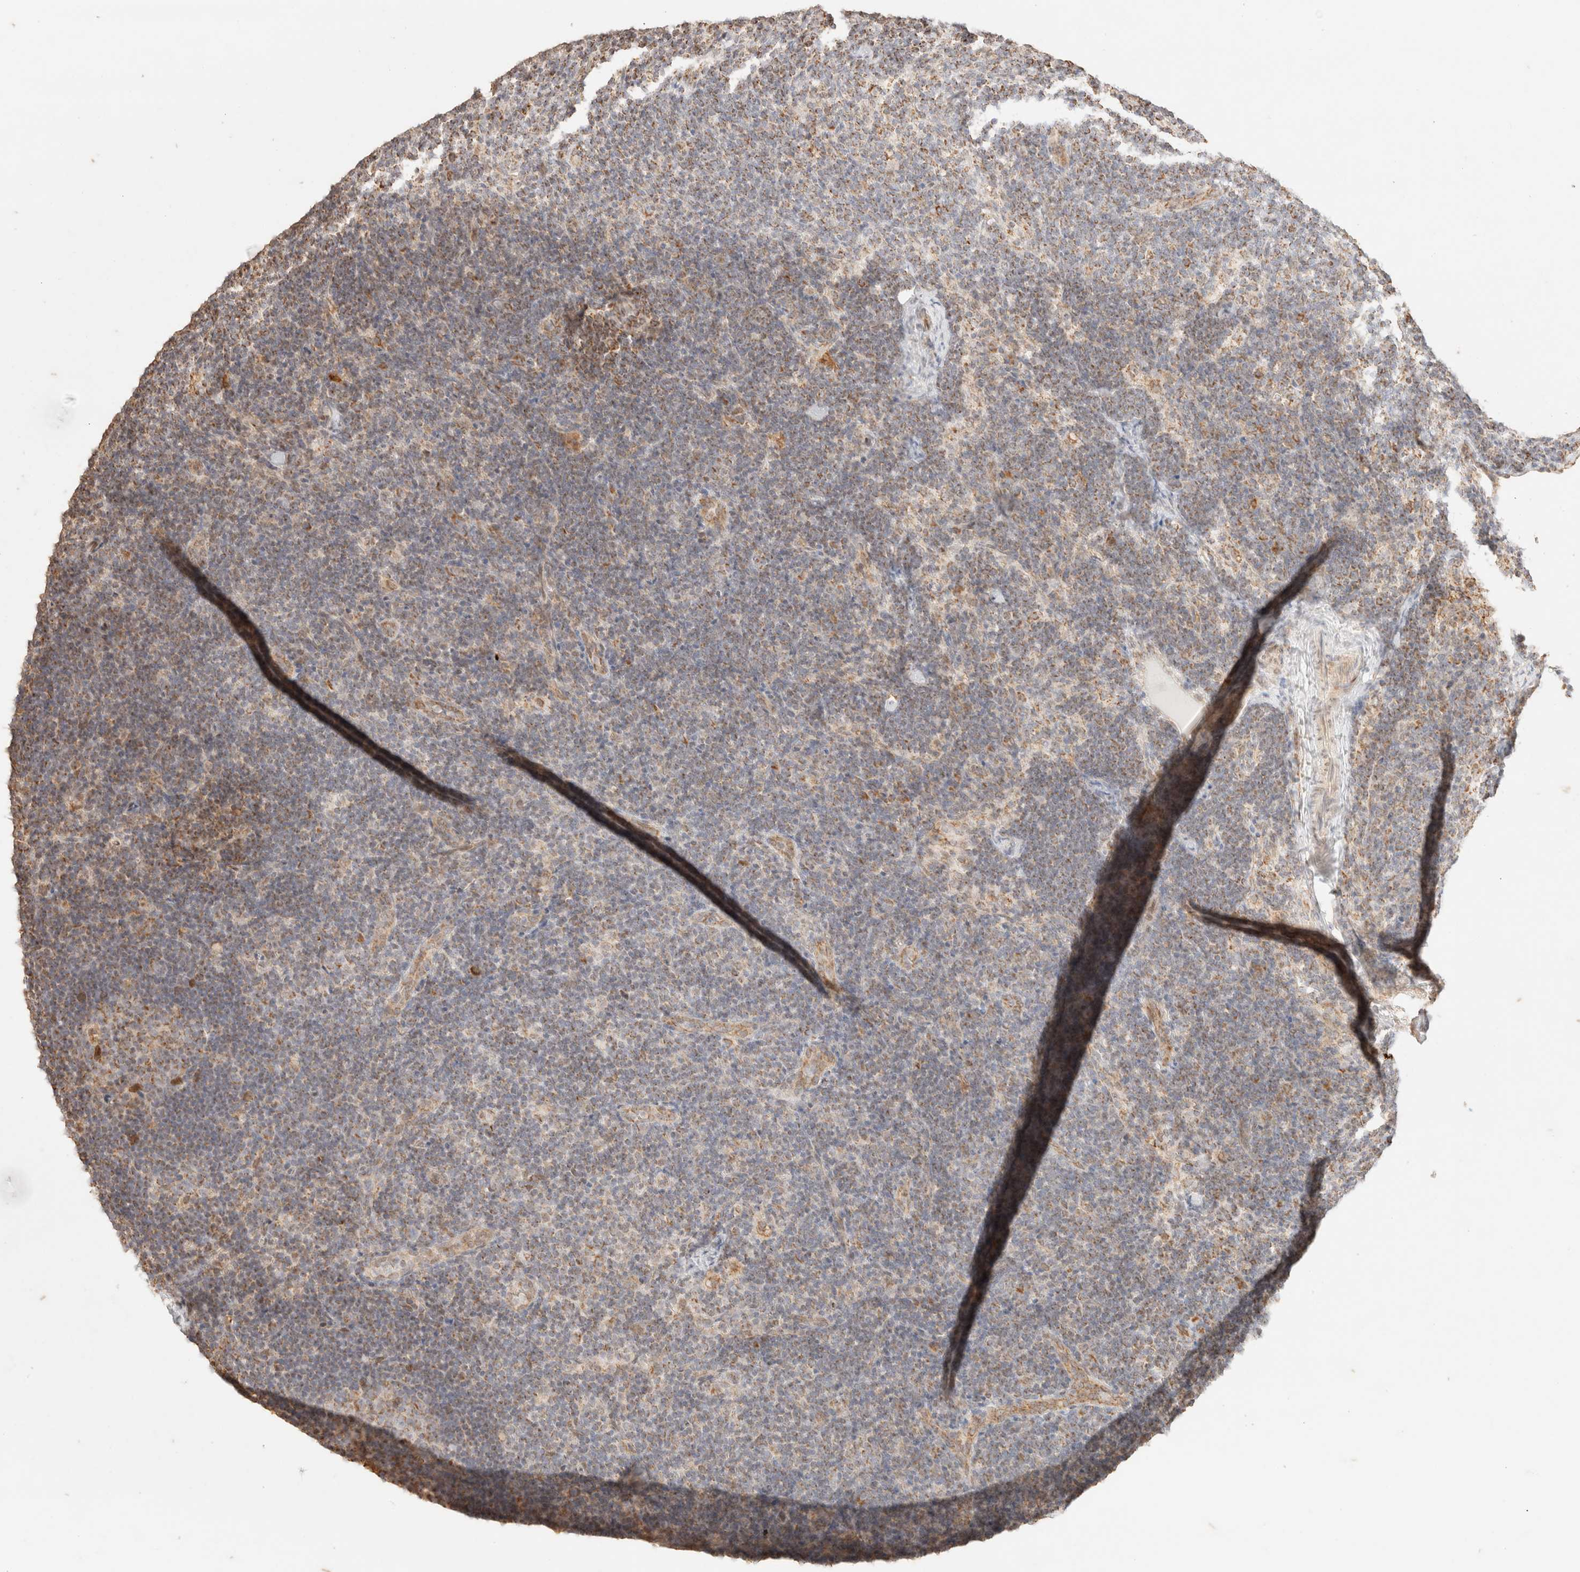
{"staining": {"intensity": "moderate", "quantity": ">75%", "location": "cytoplasmic/membranous"}, "tissue": "lymph node", "cell_type": "Germinal center cells", "image_type": "normal", "snomed": [{"axis": "morphology", "description": "Normal tissue, NOS"}, {"axis": "topography", "description": "Lymph node"}], "caption": "High-power microscopy captured an immunohistochemistry photomicrograph of unremarkable lymph node, revealing moderate cytoplasmic/membranous positivity in about >75% of germinal center cells. (DAB = brown stain, brightfield microscopy at high magnification).", "gene": "TACO1", "patient": {"sex": "female", "age": 22}}